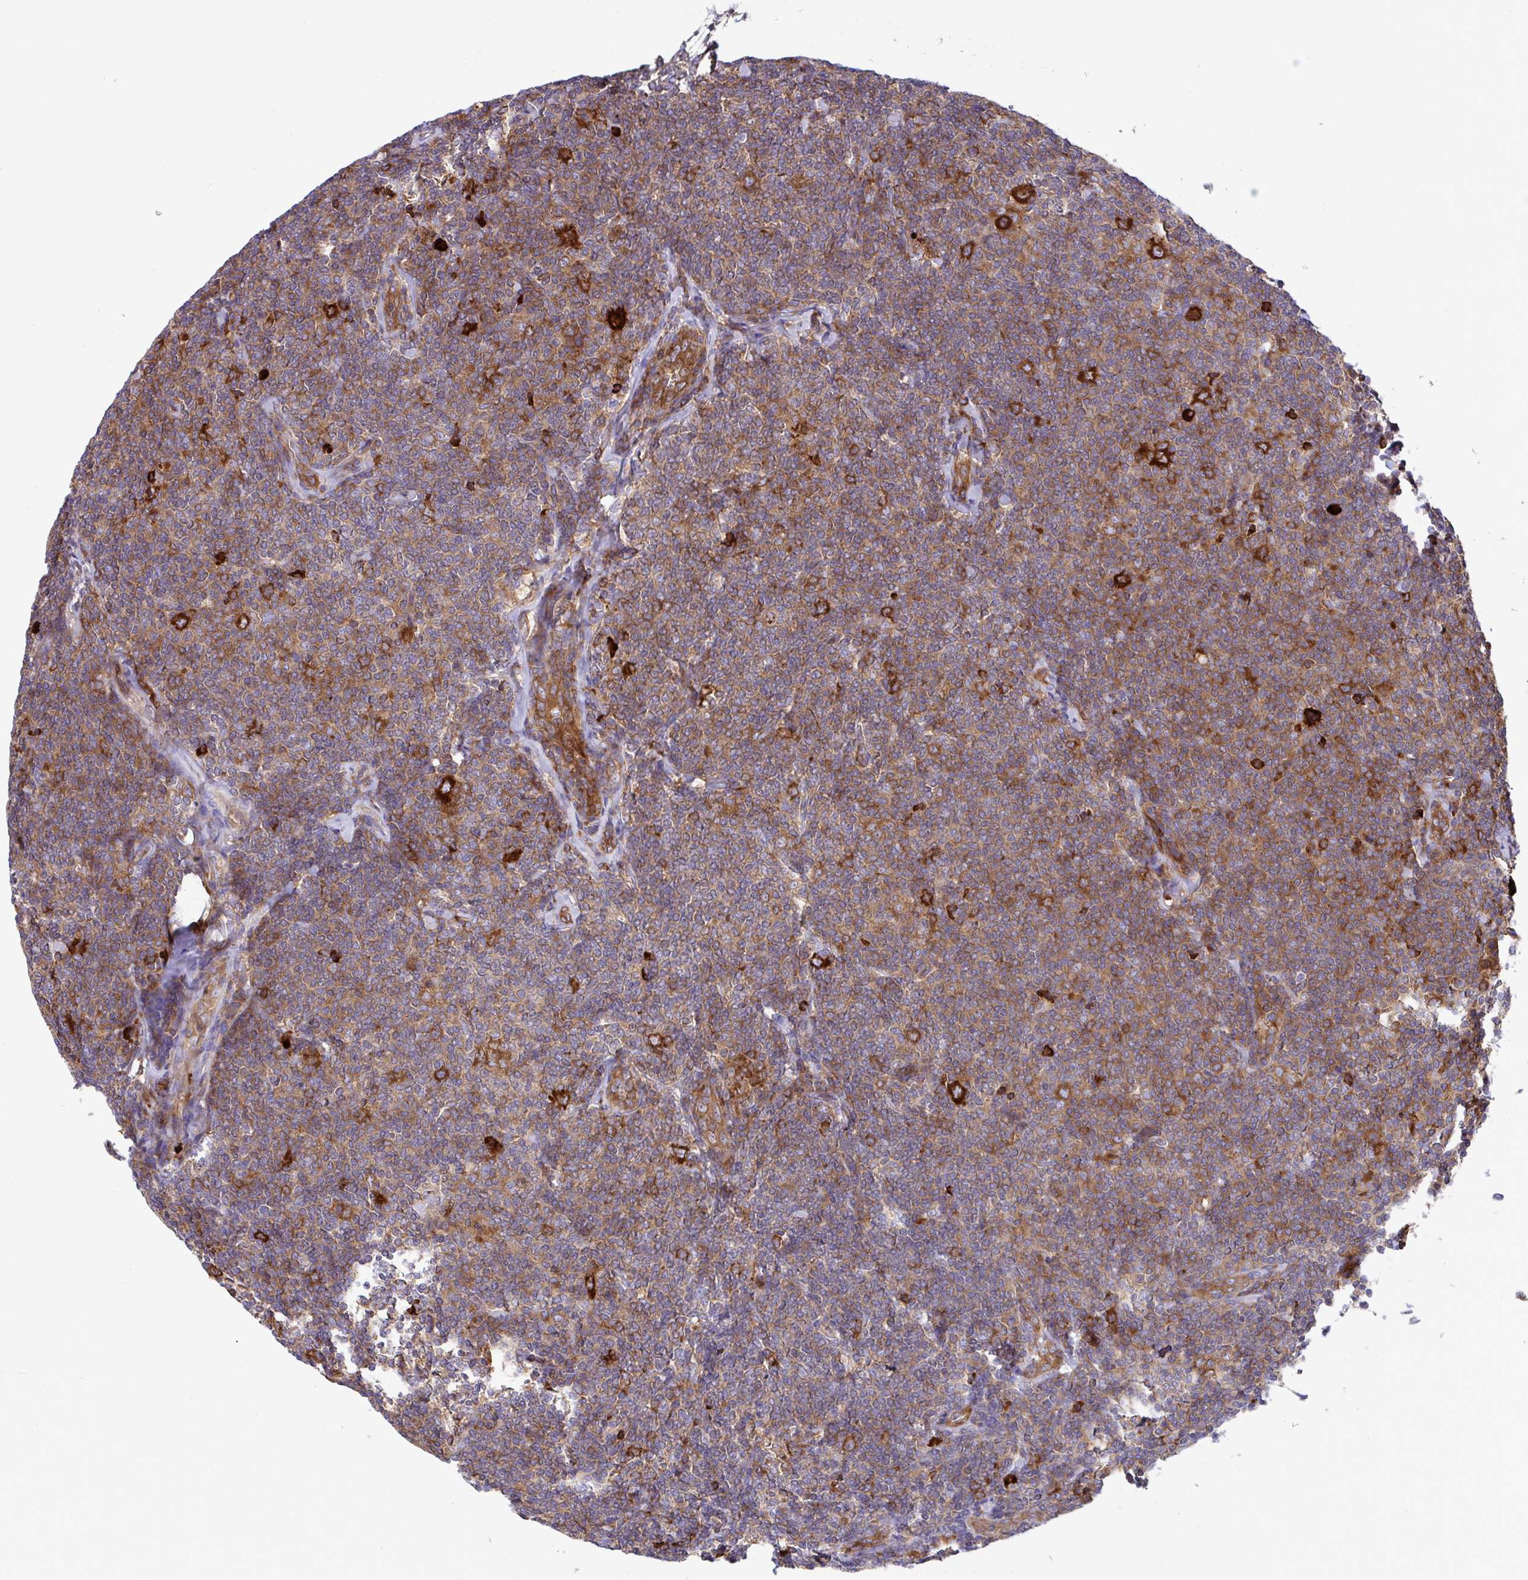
{"staining": {"intensity": "moderate", "quantity": ">75%", "location": "cytoplasmic/membranous"}, "tissue": "lymphoma", "cell_type": "Tumor cells", "image_type": "cancer", "snomed": [{"axis": "morphology", "description": "Malignant lymphoma, non-Hodgkin's type, Low grade"}, {"axis": "topography", "description": "Lymph node"}], "caption": "A brown stain labels moderate cytoplasmic/membranous positivity of a protein in human malignant lymphoma, non-Hodgkin's type (low-grade) tumor cells.", "gene": "YARS2", "patient": {"sex": "female", "age": 56}}